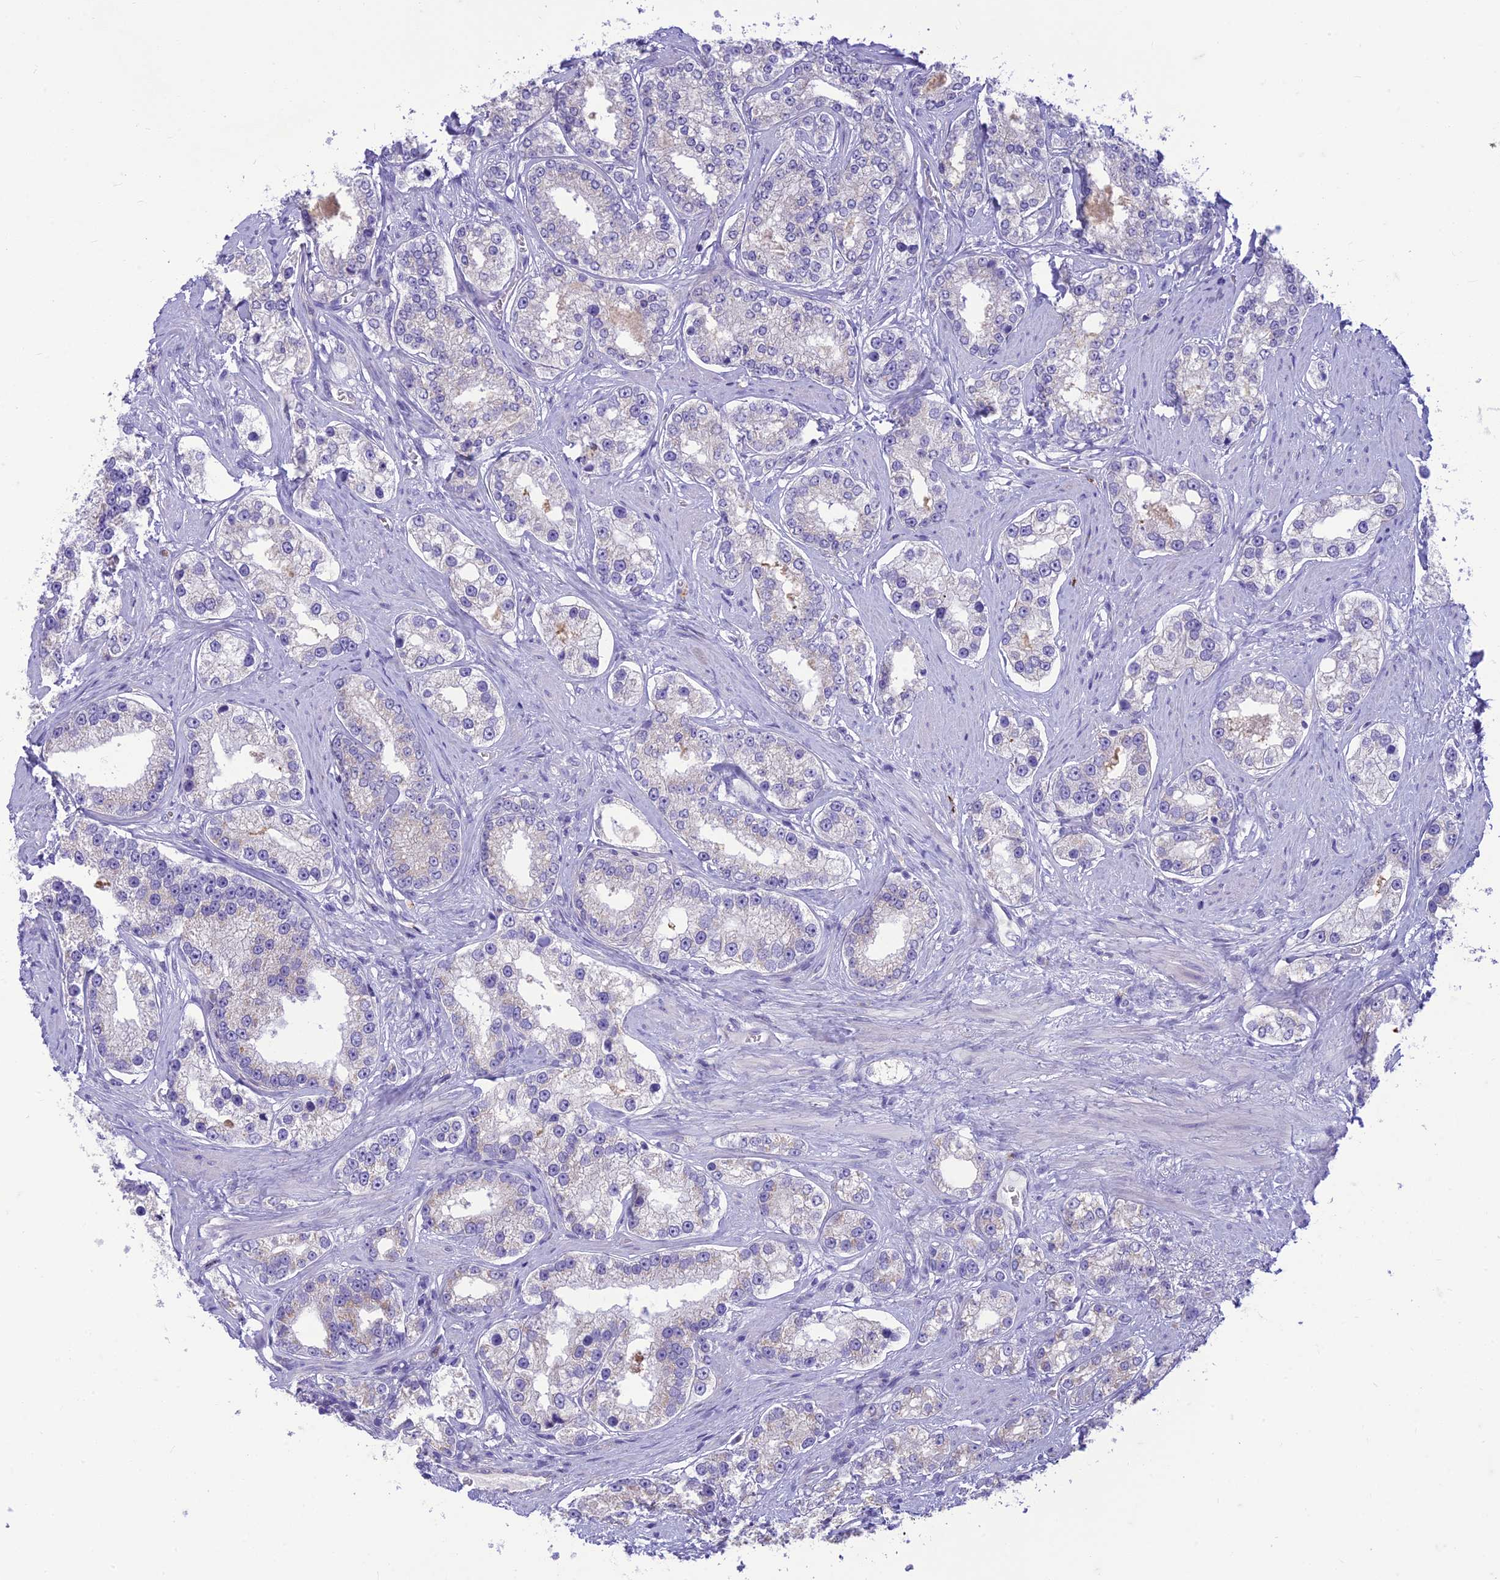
{"staining": {"intensity": "negative", "quantity": "none", "location": "none"}, "tissue": "prostate cancer", "cell_type": "Tumor cells", "image_type": "cancer", "snomed": [{"axis": "morphology", "description": "Normal tissue, NOS"}, {"axis": "morphology", "description": "Adenocarcinoma, High grade"}, {"axis": "topography", "description": "Prostate"}], "caption": "Prostate high-grade adenocarcinoma was stained to show a protein in brown. There is no significant positivity in tumor cells. The staining is performed using DAB brown chromogen with nuclei counter-stained in using hematoxylin.", "gene": "DHDH", "patient": {"sex": "male", "age": 83}}